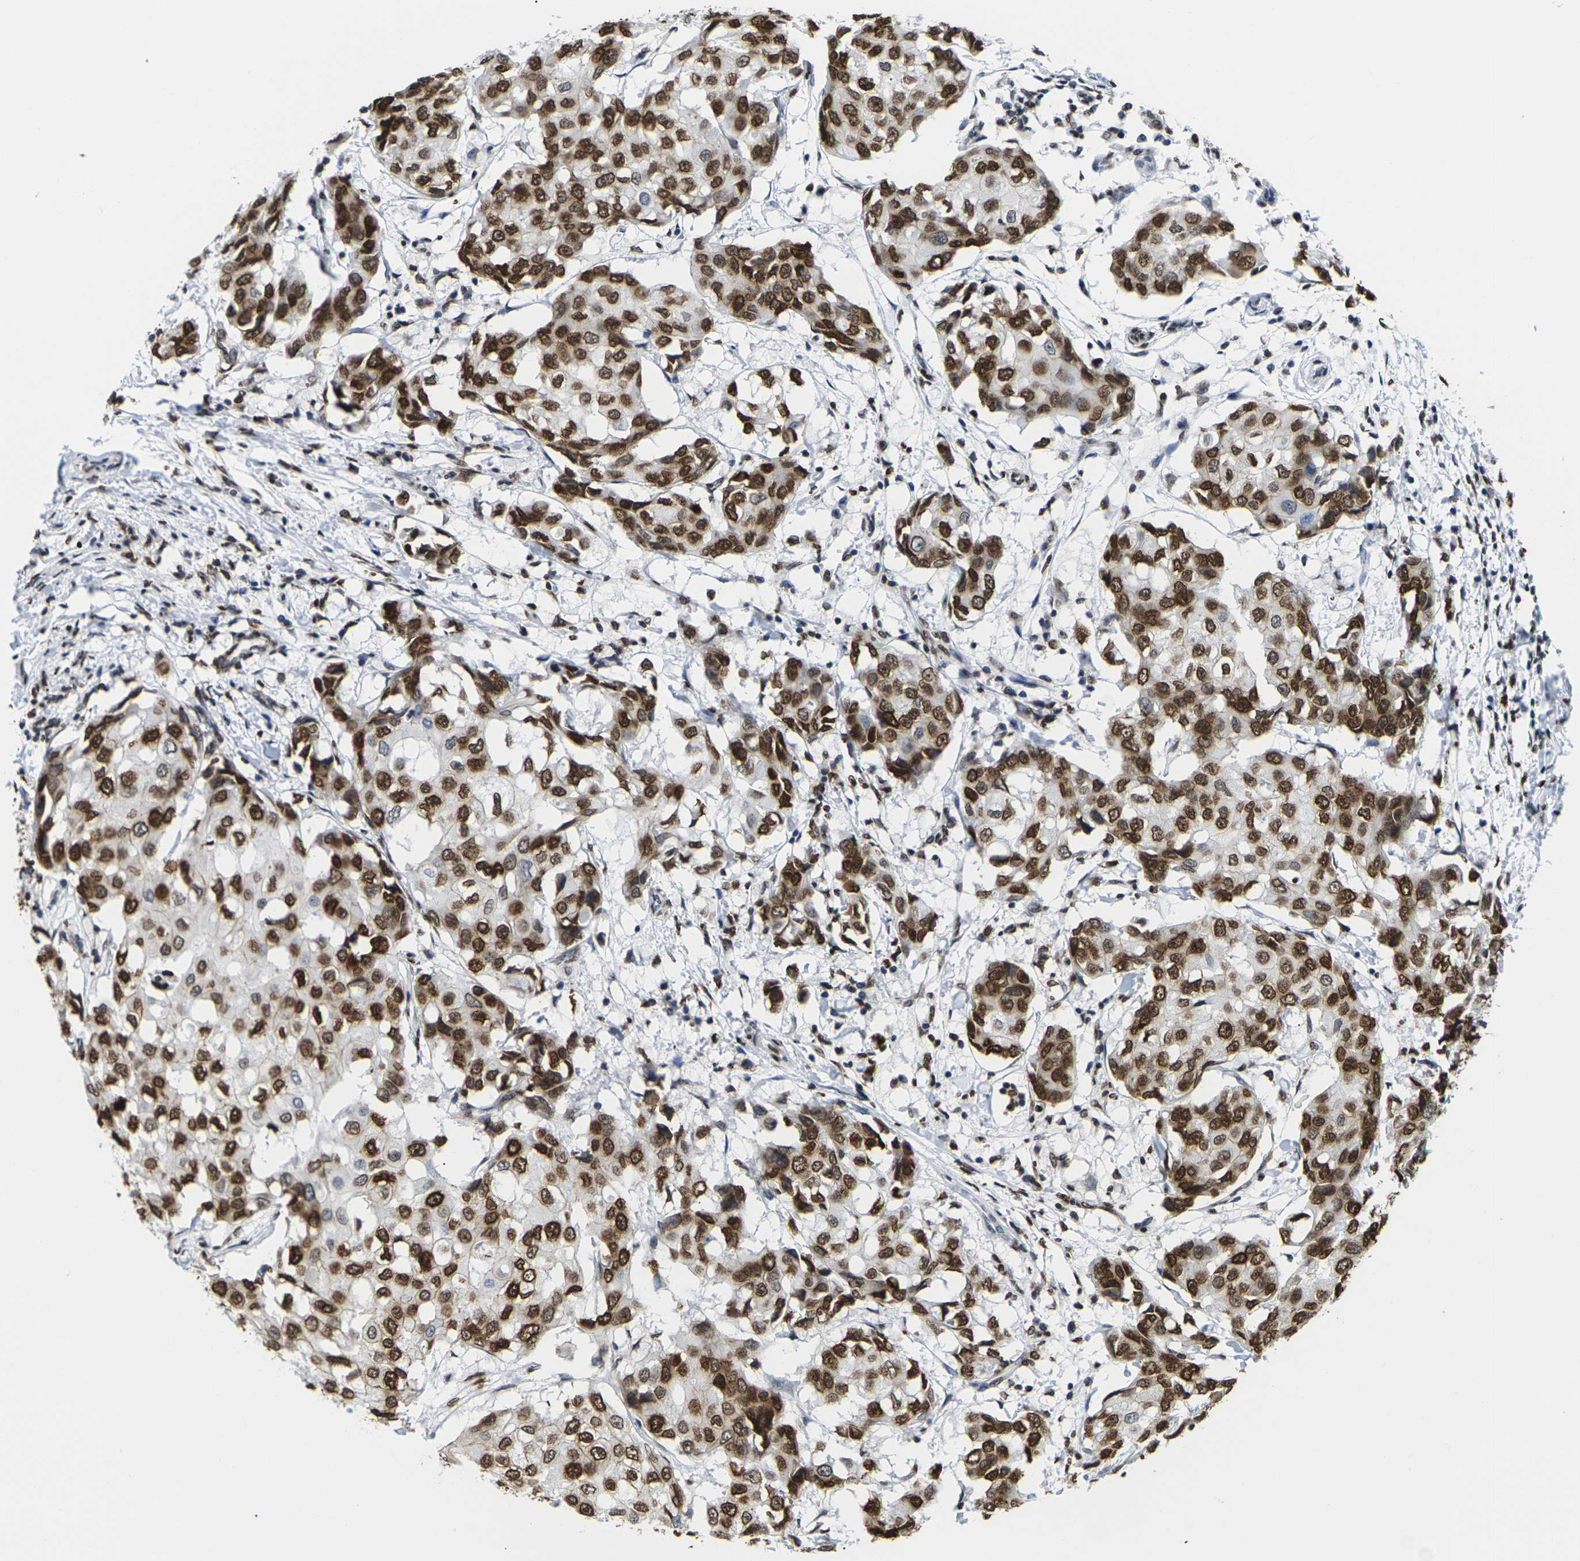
{"staining": {"intensity": "strong", "quantity": ">75%", "location": "cytoplasmic/membranous,nuclear"}, "tissue": "breast cancer", "cell_type": "Tumor cells", "image_type": "cancer", "snomed": [{"axis": "morphology", "description": "Duct carcinoma"}, {"axis": "topography", "description": "Breast"}], "caption": "Breast cancer (intraductal carcinoma) stained for a protein demonstrates strong cytoplasmic/membranous and nuclear positivity in tumor cells. Using DAB (3,3'-diaminobenzidine) (brown) and hematoxylin (blue) stains, captured at high magnification using brightfield microscopy.", "gene": "H2AC21", "patient": {"sex": "female", "age": 27}}